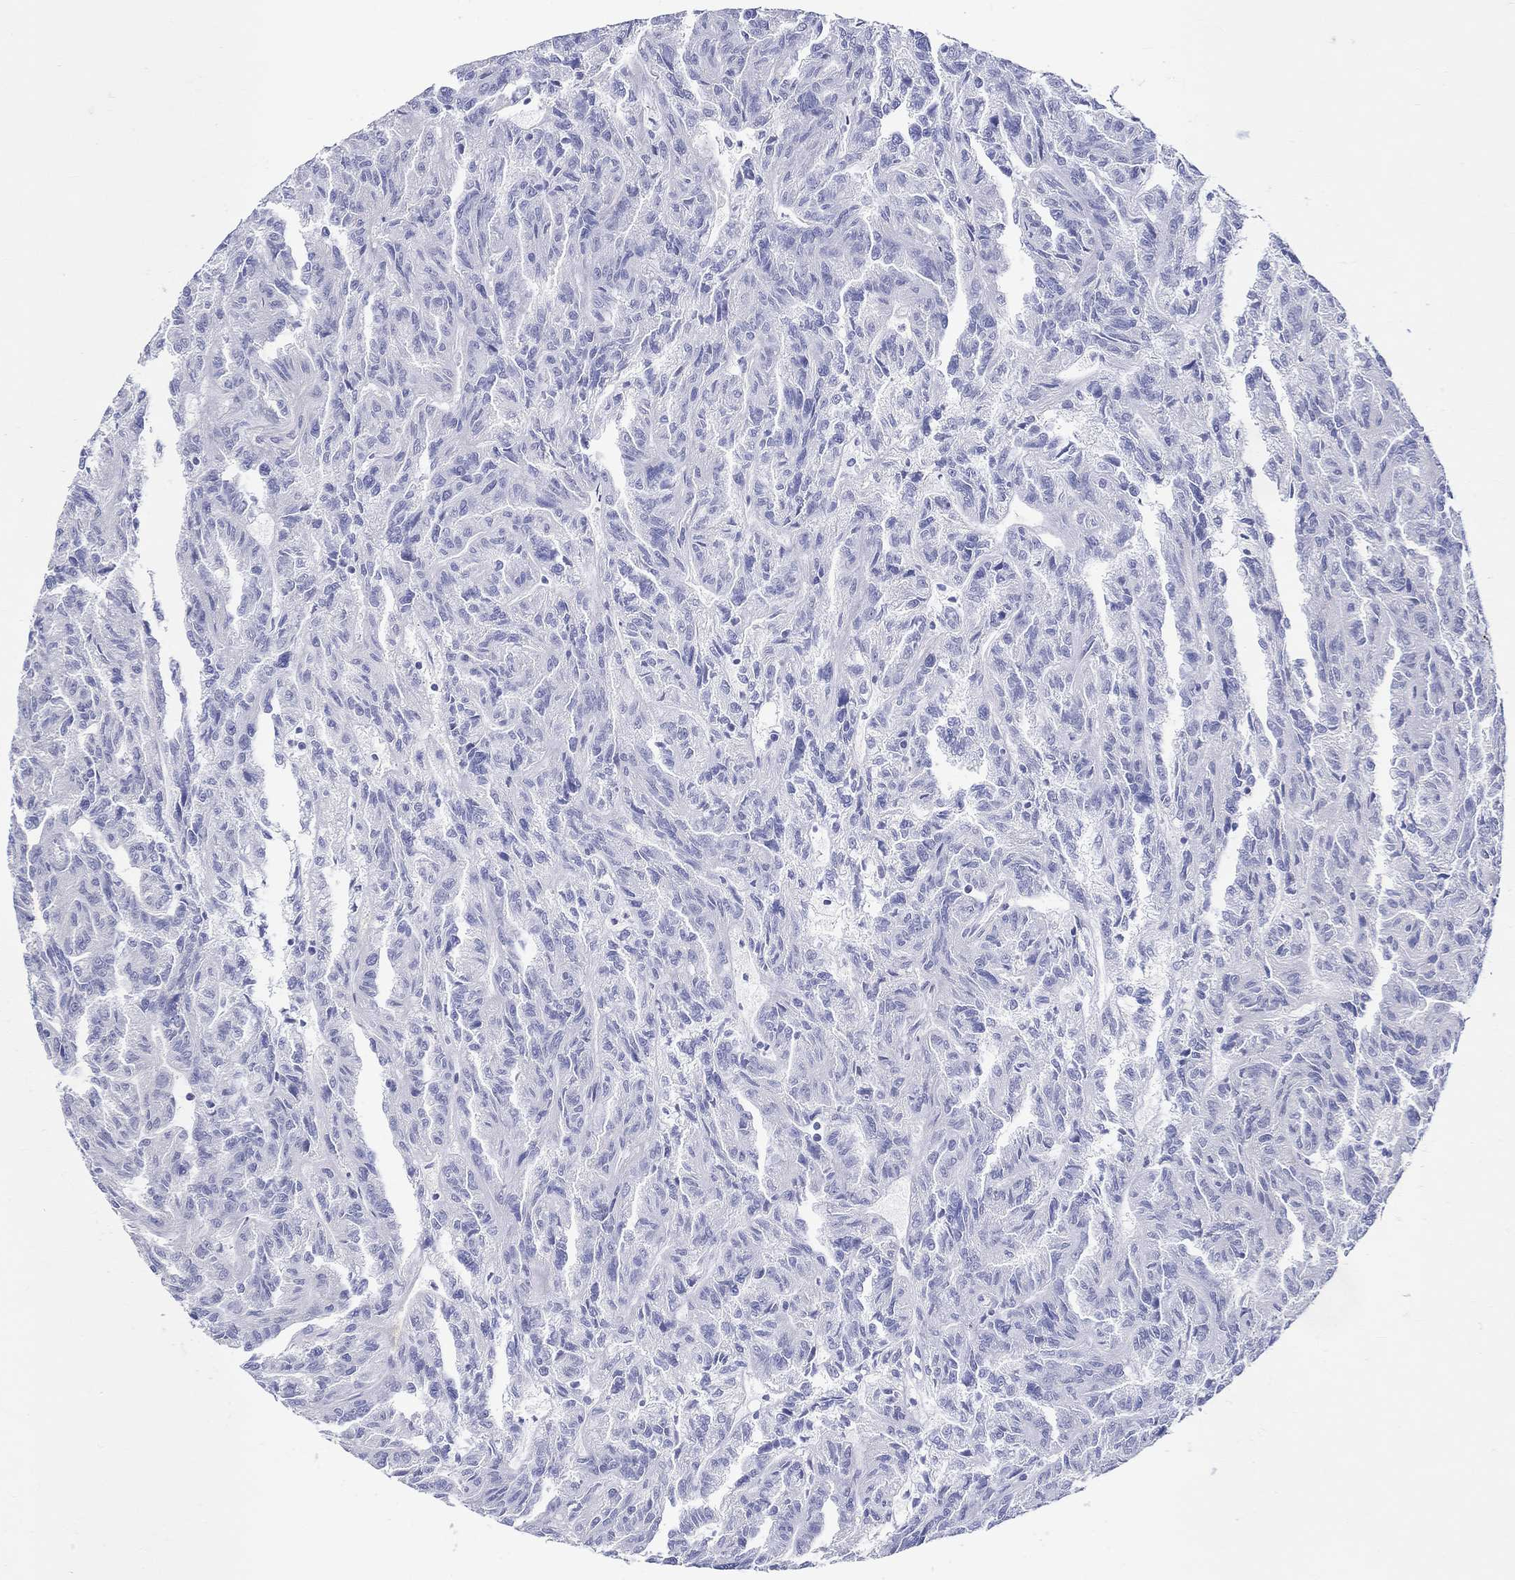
{"staining": {"intensity": "negative", "quantity": "none", "location": "none"}, "tissue": "renal cancer", "cell_type": "Tumor cells", "image_type": "cancer", "snomed": [{"axis": "morphology", "description": "Adenocarcinoma, NOS"}, {"axis": "topography", "description": "Kidney"}], "caption": "IHC of human renal adenocarcinoma demonstrates no expression in tumor cells. (Stains: DAB IHC with hematoxylin counter stain, Microscopy: brightfield microscopy at high magnification).", "gene": "CRYGS", "patient": {"sex": "male", "age": 79}}